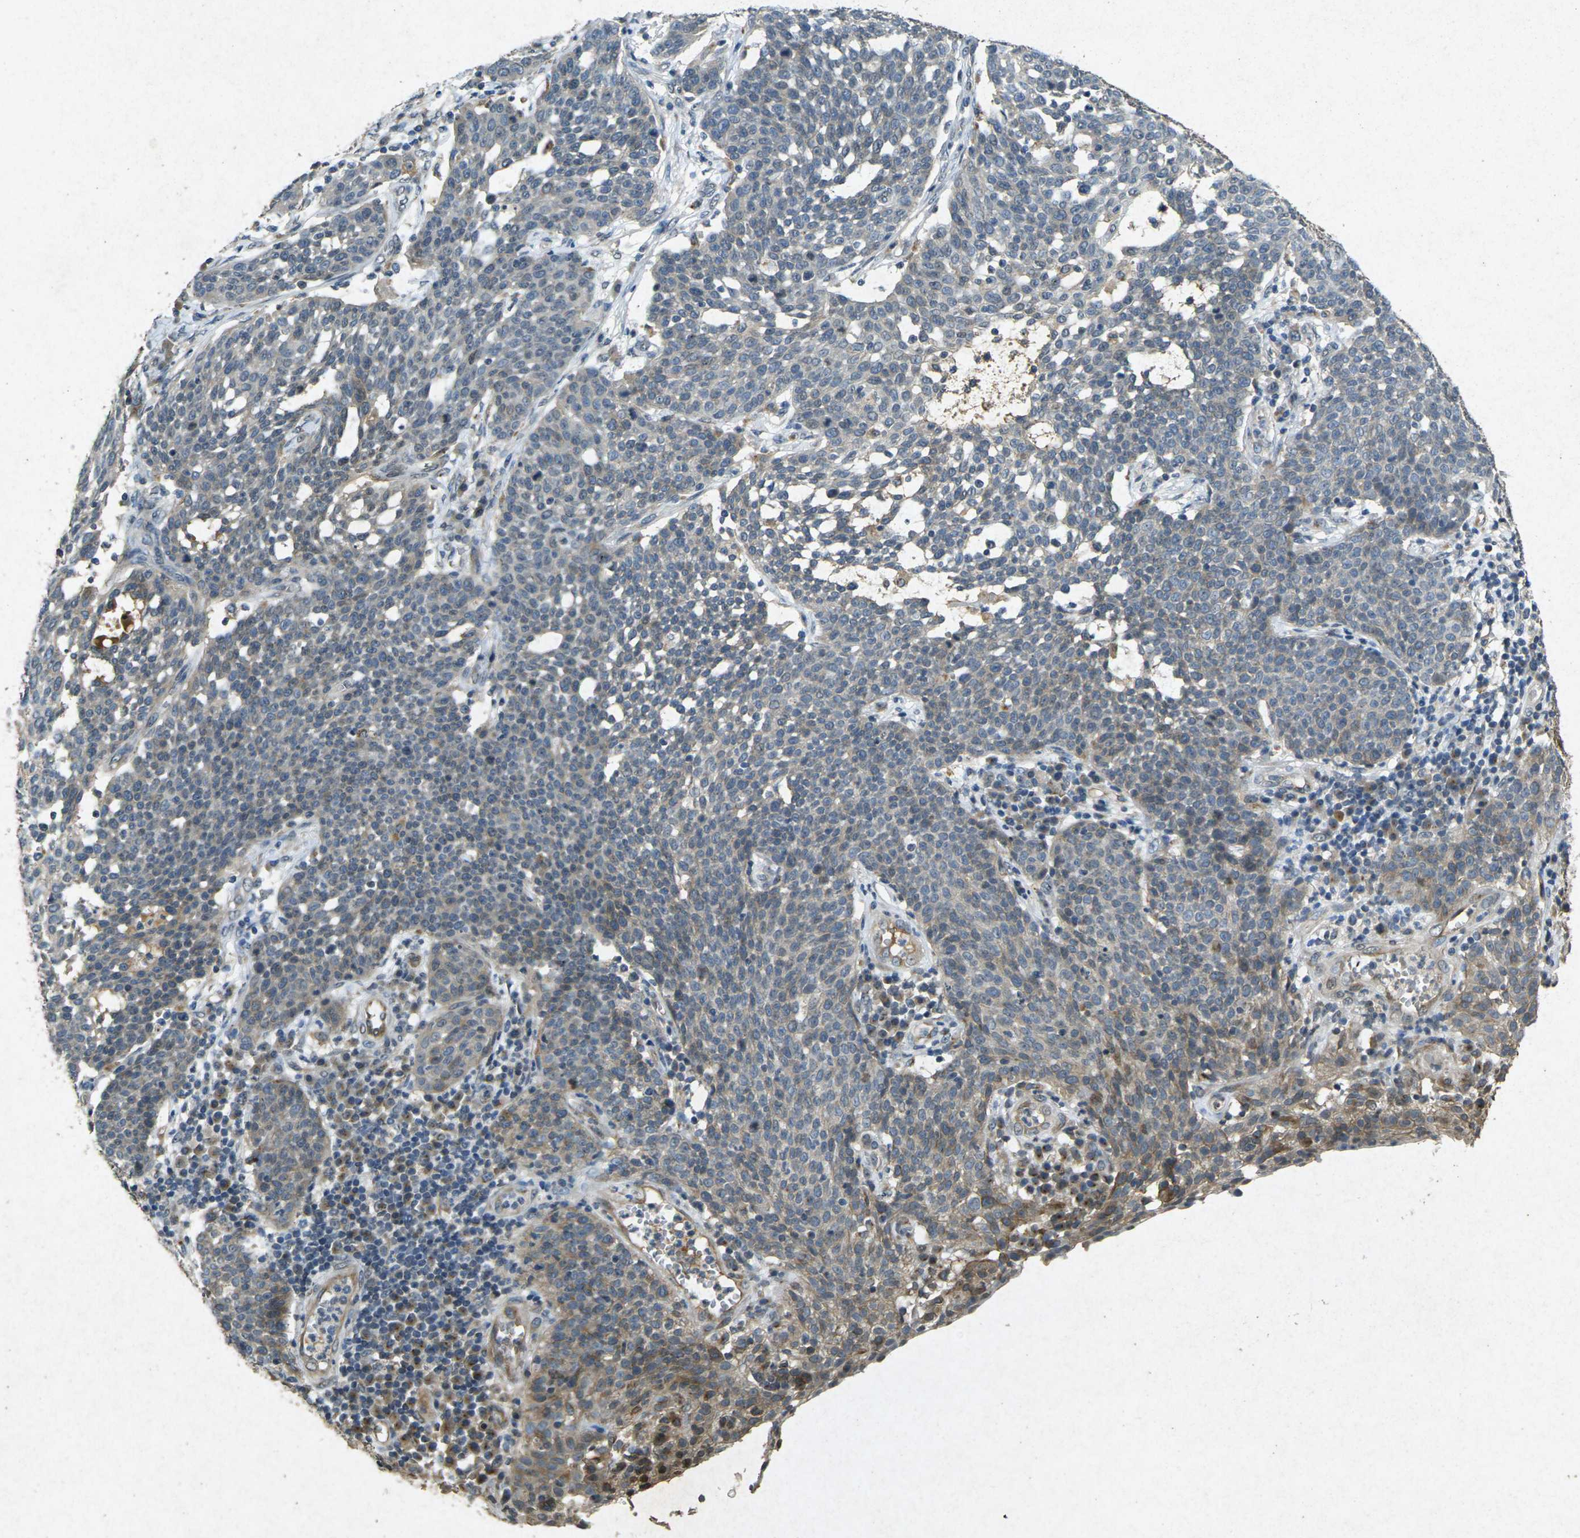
{"staining": {"intensity": "moderate", "quantity": "25%-75%", "location": "cytoplasmic/membranous"}, "tissue": "cervical cancer", "cell_type": "Tumor cells", "image_type": "cancer", "snomed": [{"axis": "morphology", "description": "Squamous cell carcinoma, NOS"}, {"axis": "topography", "description": "Cervix"}], "caption": "Cervical squamous cell carcinoma stained for a protein (brown) exhibits moderate cytoplasmic/membranous positive staining in about 25%-75% of tumor cells.", "gene": "RGMA", "patient": {"sex": "female", "age": 34}}